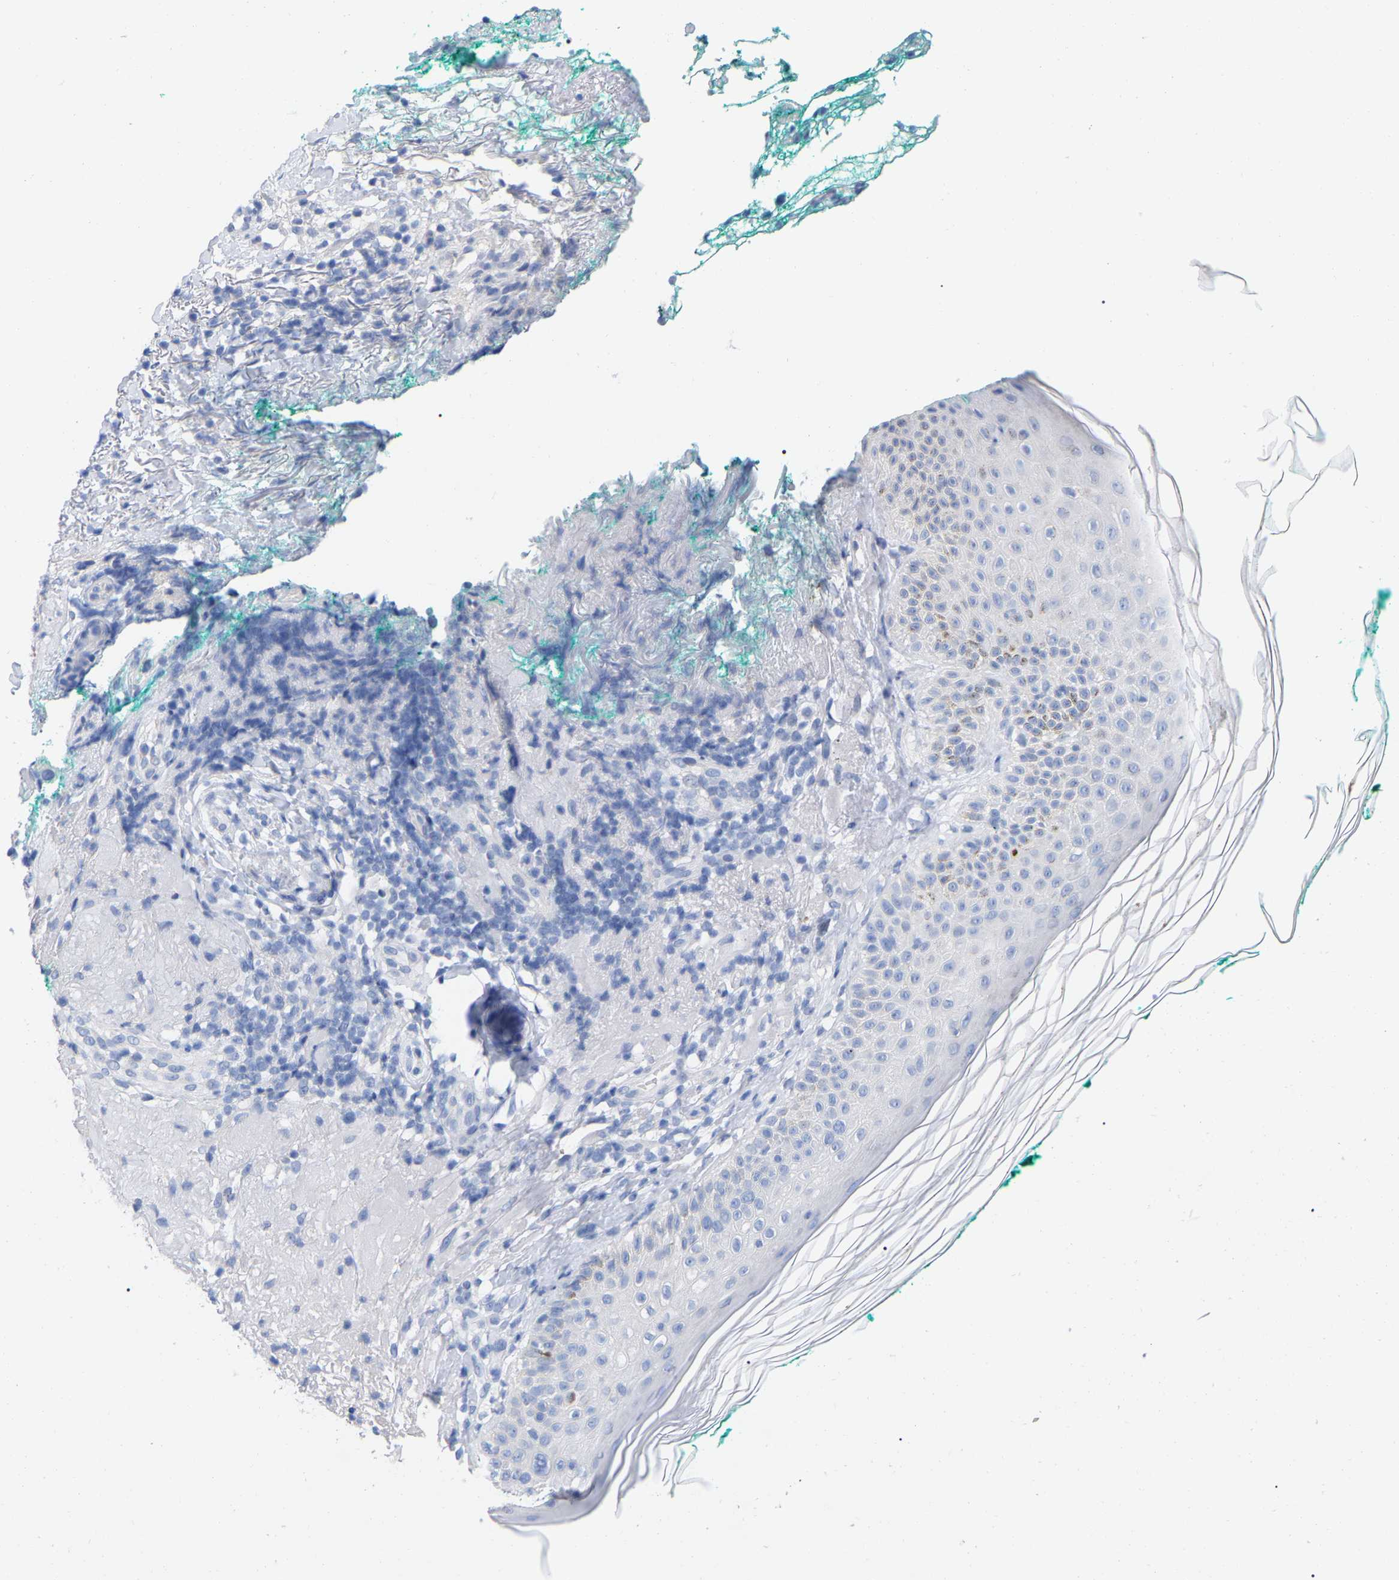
{"staining": {"intensity": "negative", "quantity": "none", "location": "none"}, "tissue": "melanoma", "cell_type": "Tumor cells", "image_type": "cancer", "snomed": [{"axis": "morphology", "description": "Necrosis, NOS"}, {"axis": "morphology", "description": "Malignant melanoma, NOS"}, {"axis": "topography", "description": "Skin"}], "caption": "Melanoma stained for a protein using IHC shows no positivity tumor cells.", "gene": "HAPLN1", "patient": {"sex": "female", "age": 87}}